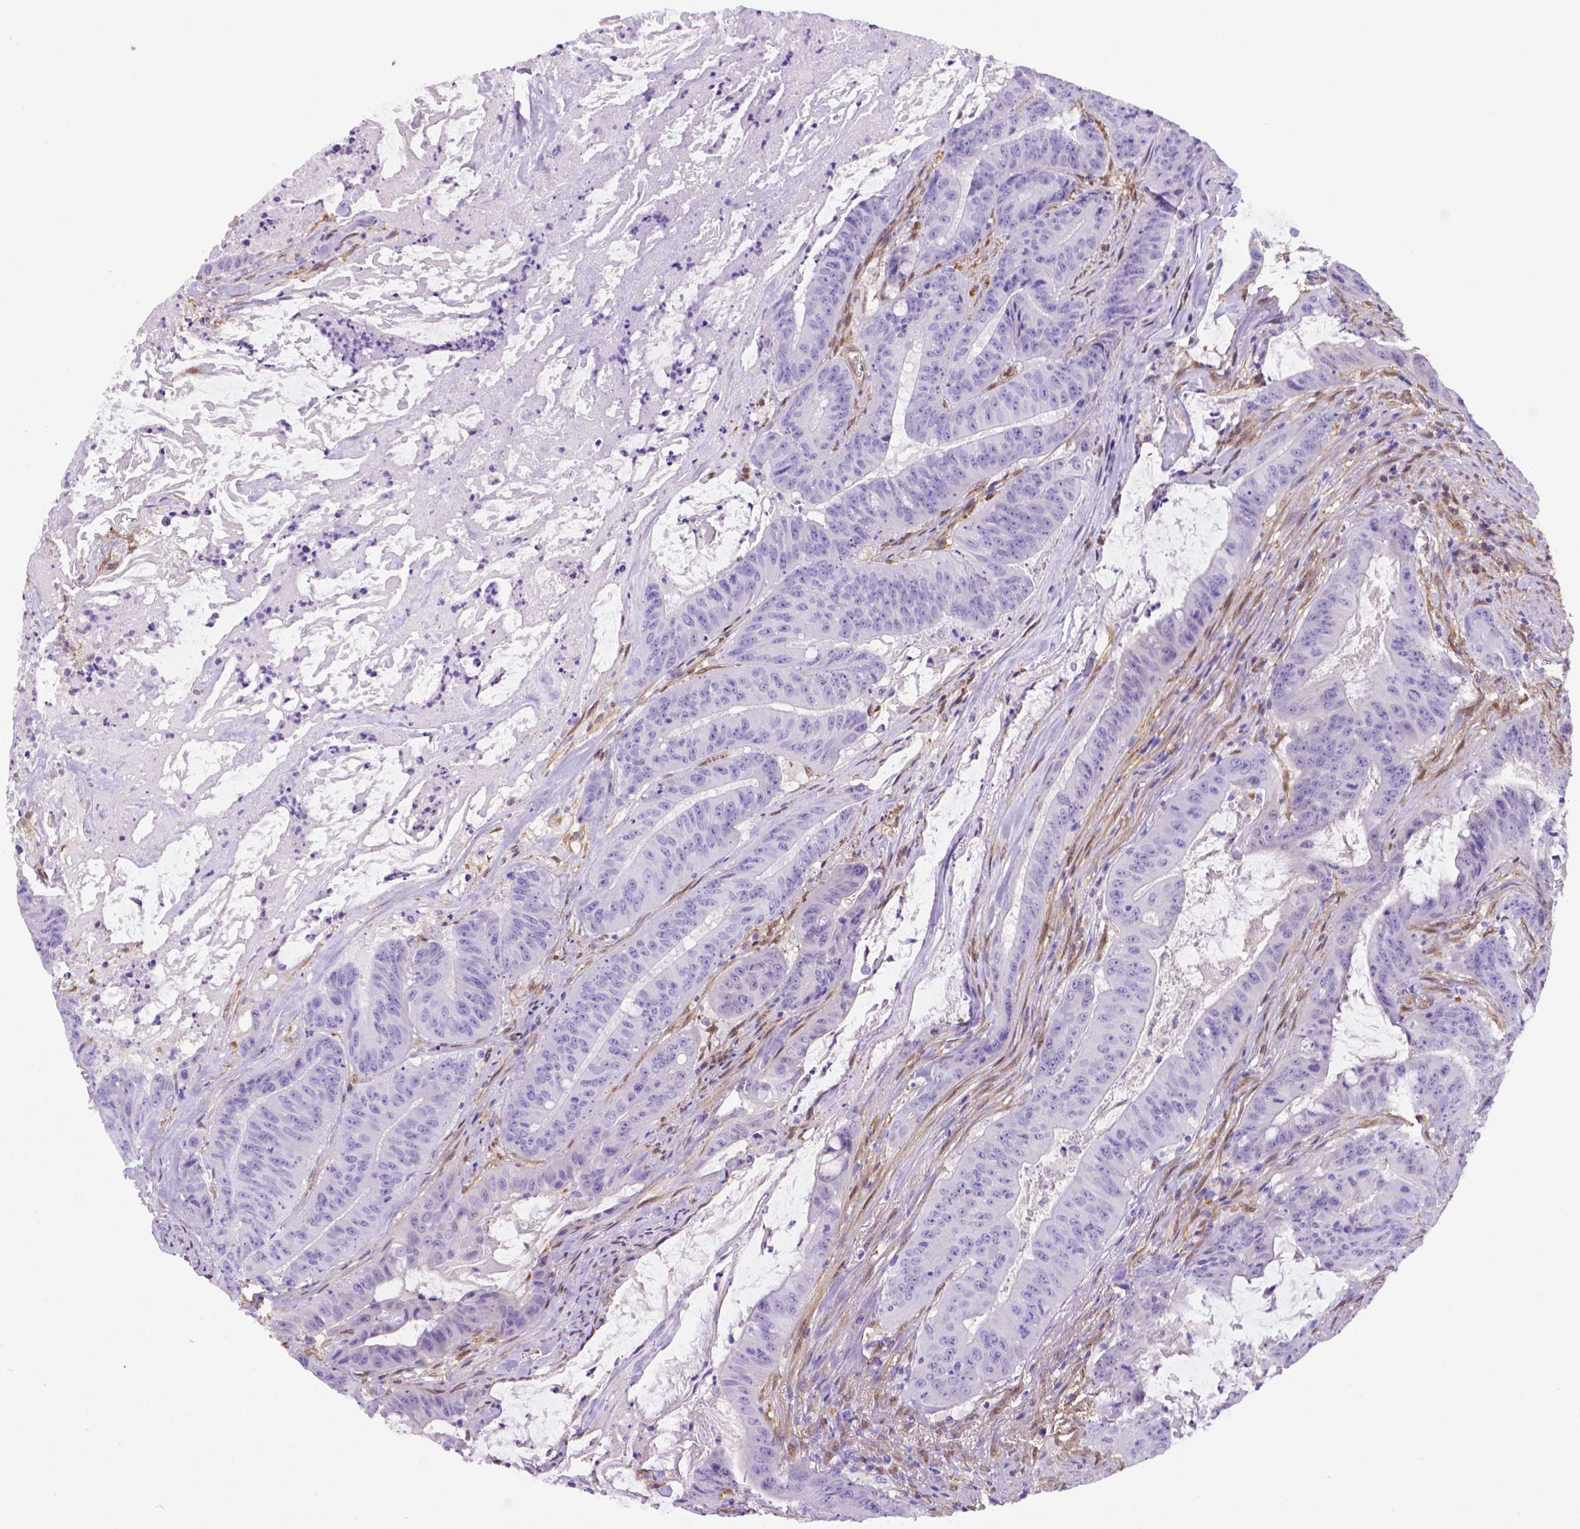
{"staining": {"intensity": "negative", "quantity": "none", "location": "none"}, "tissue": "colorectal cancer", "cell_type": "Tumor cells", "image_type": "cancer", "snomed": [{"axis": "morphology", "description": "Adenocarcinoma, NOS"}, {"axis": "topography", "description": "Colon"}], "caption": "Tumor cells show no significant protein staining in adenocarcinoma (colorectal).", "gene": "CLIC4", "patient": {"sex": "male", "age": 33}}